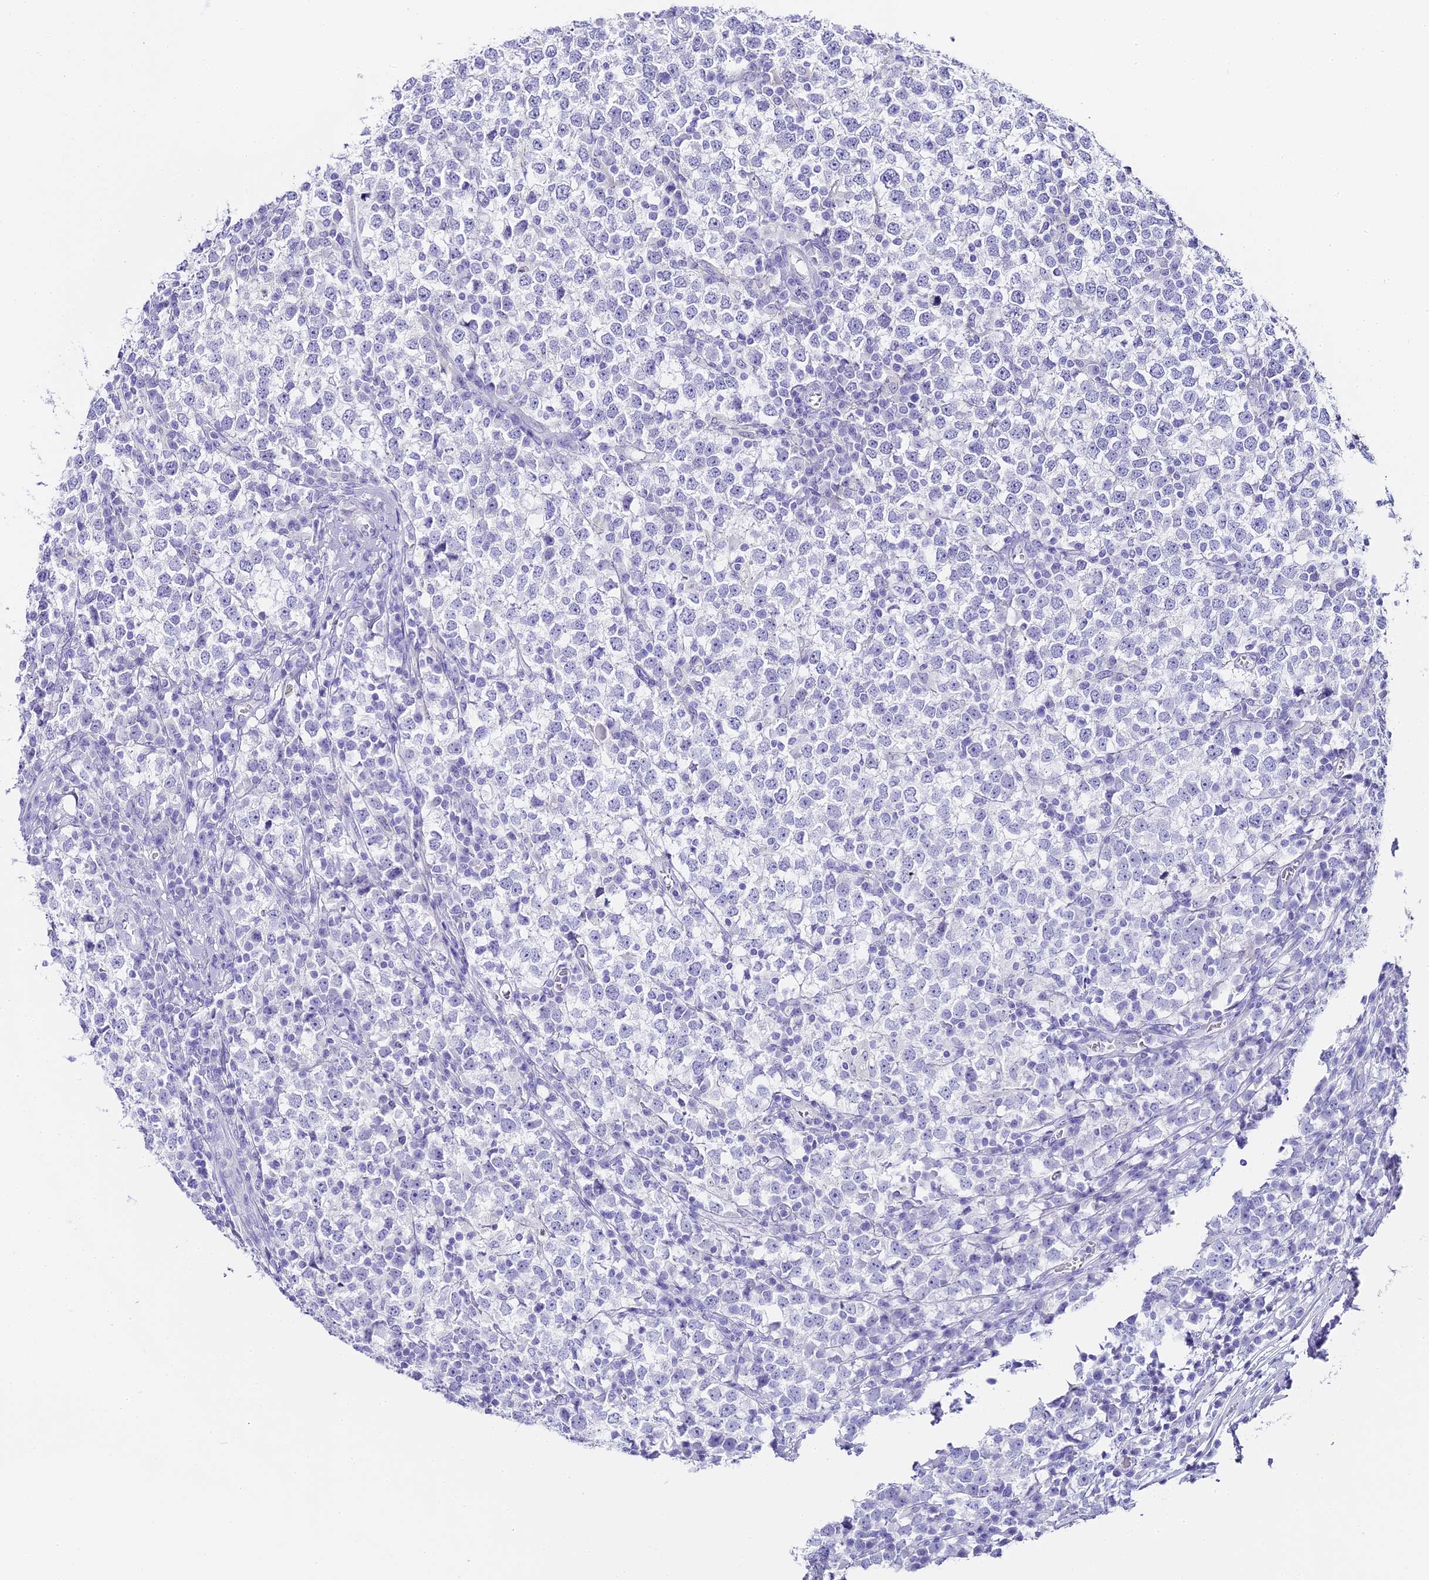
{"staining": {"intensity": "negative", "quantity": "none", "location": "none"}, "tissue": "testis cancer", "cell_type": "Tumor cells", "image_type": "cancer", "snomed": [{"axis": "morphology", "description": "Seminoma, NOS"}, {"axis": "topography", "description": "Testis"}], "caption": "High power microscopy micrograph of an IHC image of testis cancer, revealing no significant positivity in tumor cells.", "gene": "ABHD14A-ACY1", "patient": {"sex": "male", "age": 65}}